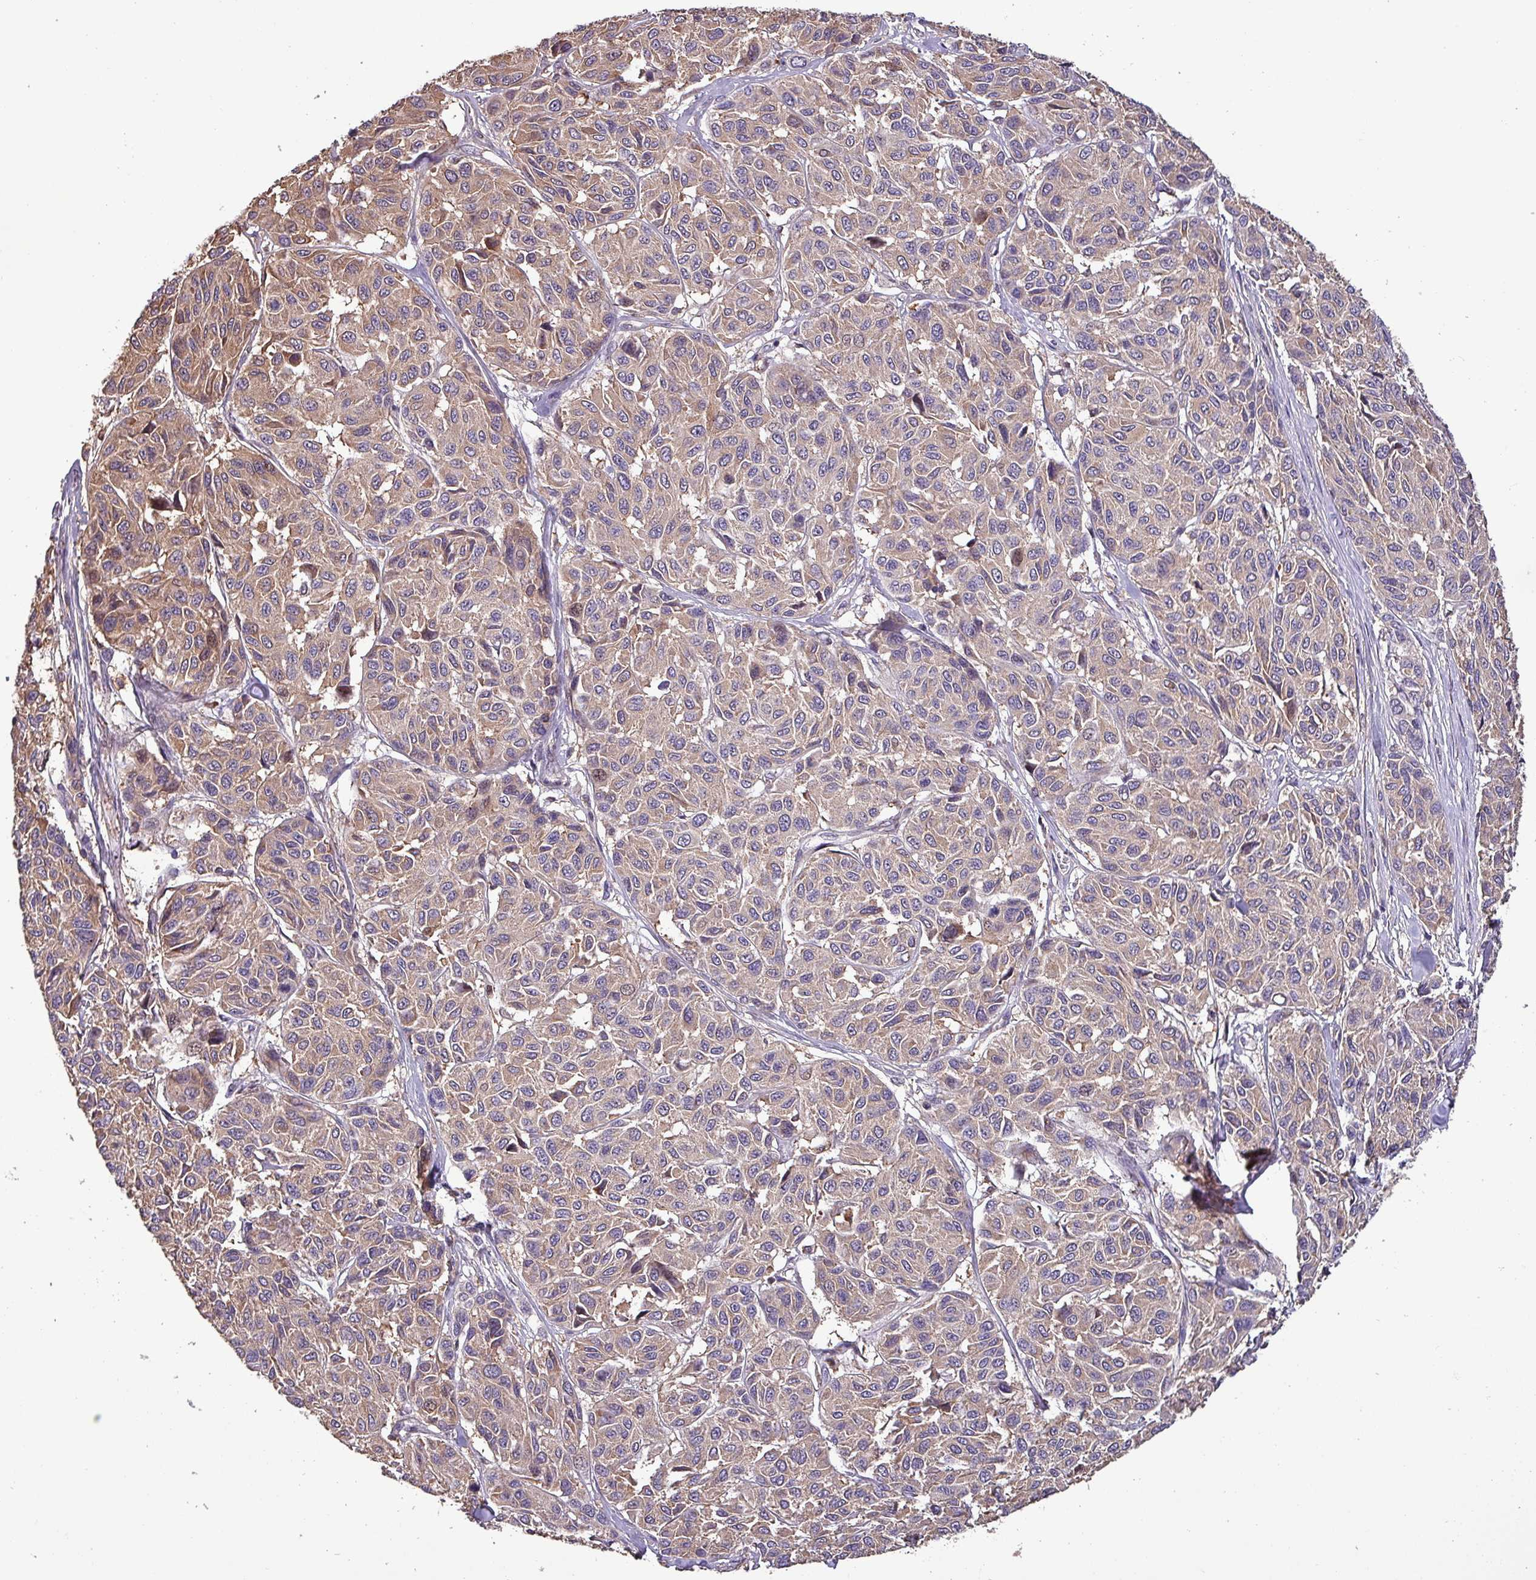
{"staining": {"intensity": "moderate", "quantity": "25%-75%", "location": "cytoplasmic/membranous"}, "tissue": "melanoma", "cell_type": "Tumor cells", "image_type": "cancer", "snomed": [{"axis": "morphology", "description": "Malignant melanoma, NOS"}, {"axis": "topography", "description": "Skin"}], "caption": "Human melanoma stained for a protein (brown) exhibits moderate cytoplasmic/membranous positive staining in about 25%-75% of tumor cells.", "gene": "SCIN", "patient": {"sex": "female", "age": 66}}